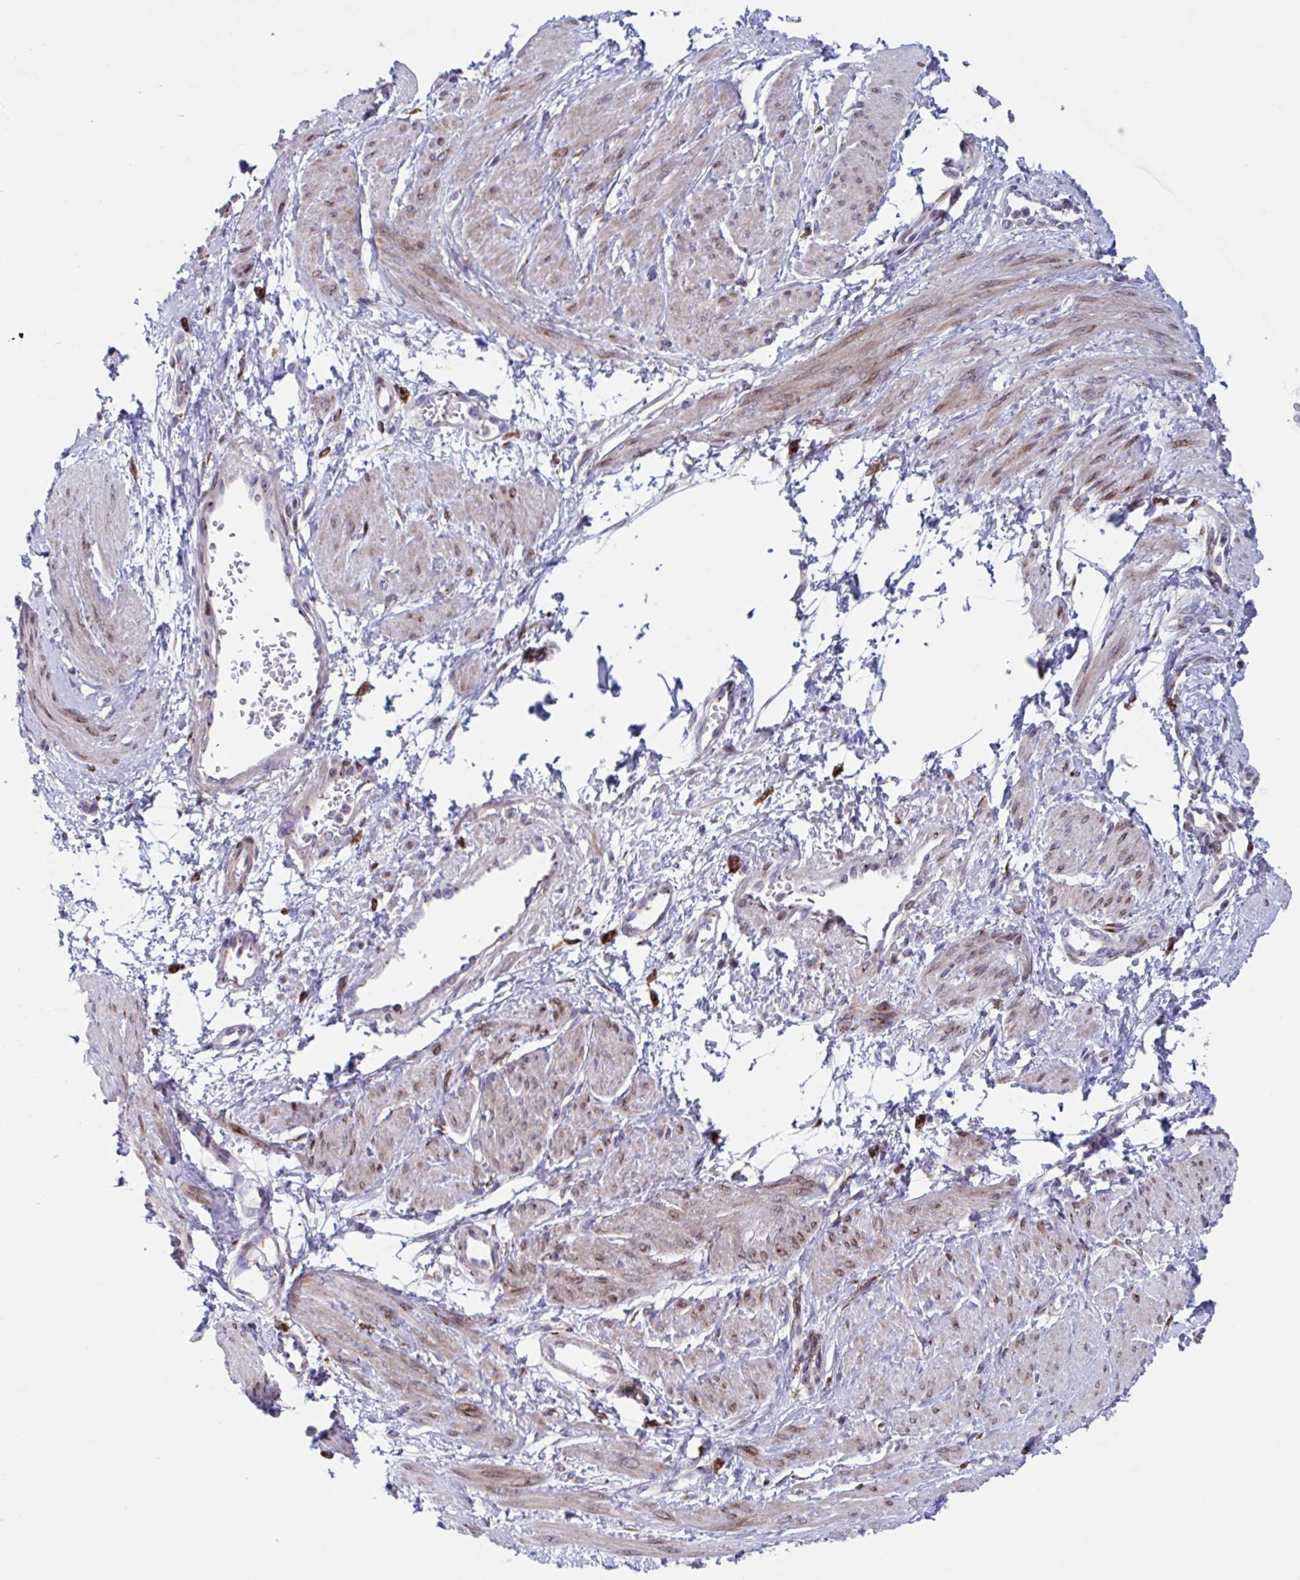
{"staining": {"intensity": "weak", "quantity": "<25%", "location": "cytoplasmic/membranous,nuclear"}, "tissue": "smooth muscle", "cell_type": "Smooth muscle cells", "image_type": "normal", "snomed": [{"axis": "morphology", "description": "Normal tissue, NOS"}, {"axis": "topography", "description": "Smooth muscle"}, {"axis": "topography", "description": "Uterus"}], "caption": "Immunohistochemistry (IHC) of benign smooth muscle exhibits no staining in smooth muscle cells. (DAB immunohistochemistry (IHC), high magnification).", "gene": "RFK", "patient": {"sex": "female", "age": 39}}